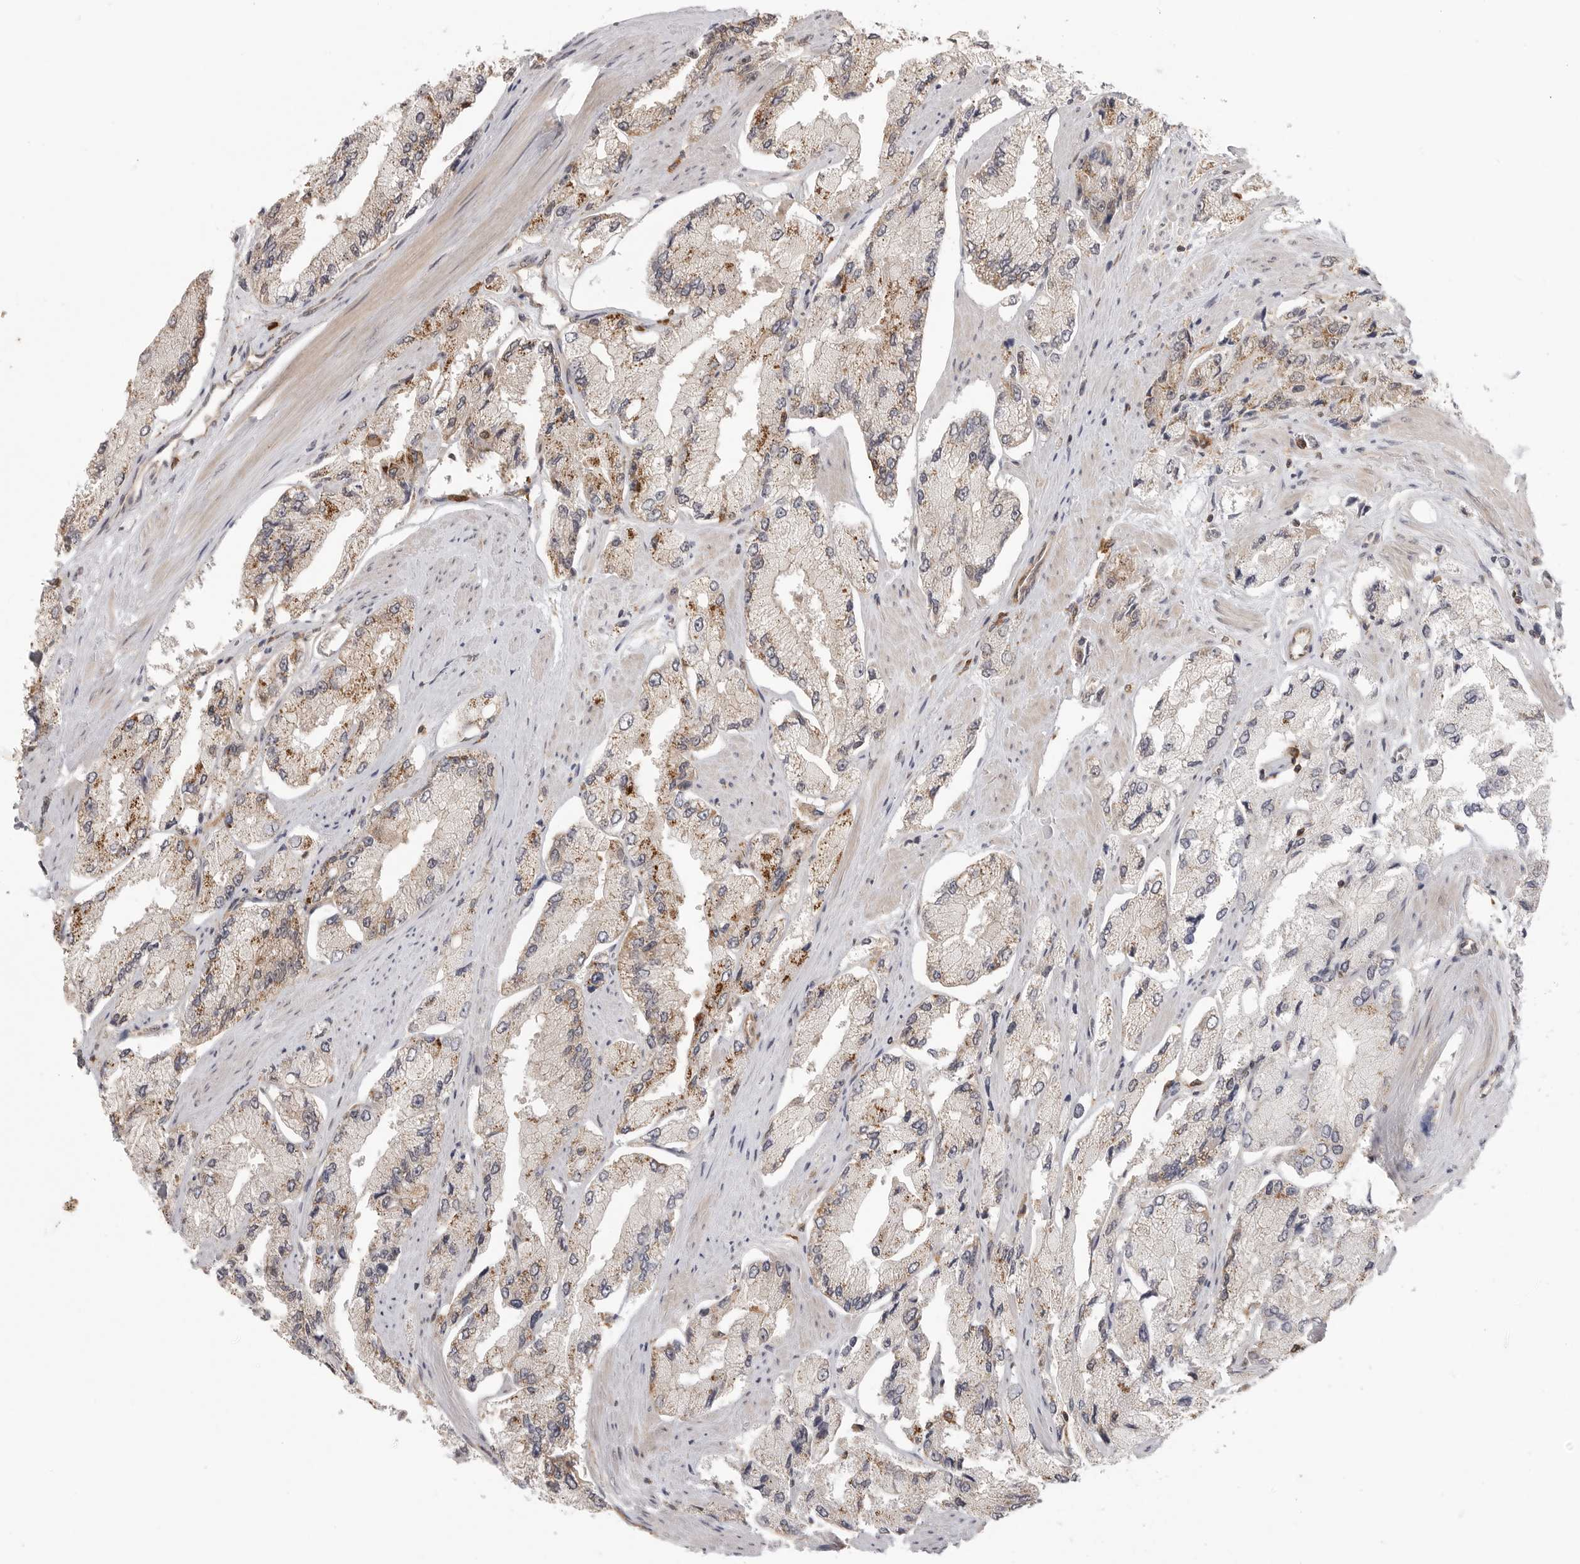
{"staining": {"intensity": "weak", "quantity": "25%-75%", "location": "cytoplasmic/membranous"}, "tissue": "prostate cancer", "cell_type": "Tumor cells", "image_type": "cancer", "snomed": [{"axis": "morphology", "description": "Adenocarcinoma, High grade"}, {"axis": "topography", "description": "Prostate"}], "caption": "Immunohistochemistry micrograph of neoplastic tissue: prostate cancer stained using immunohistochemistry (IHC) demonstrates low levels of weak protein expression localized specifically in the cytoplasmic/membranous of tumor cells, appearing as a cytoplasmic/membranous brown color.", "gene": "DBNL", "patient": {"sex": "male", "age": 58}}